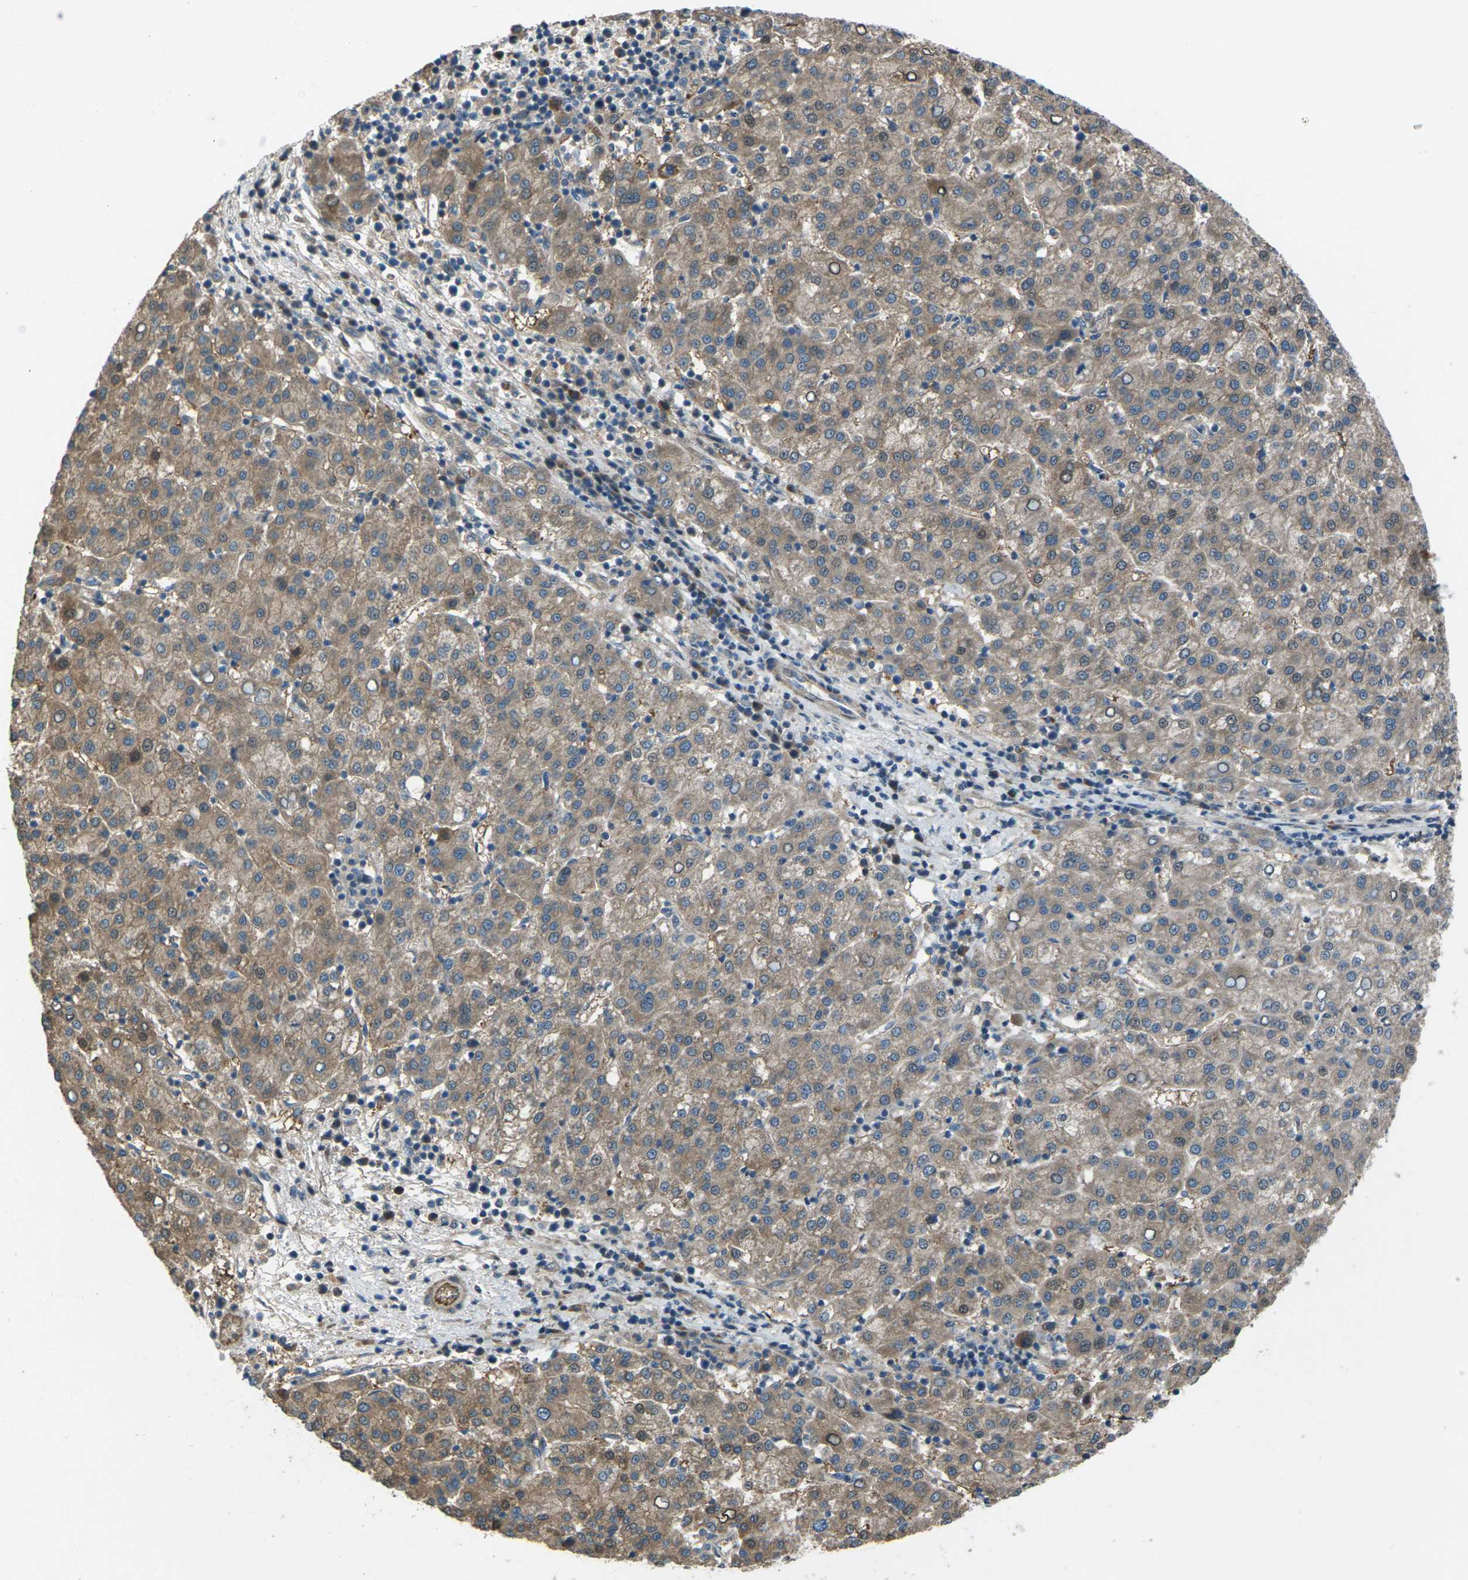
{"staining": {"intensity": "moderate", "quantity": ">75%", "location": "cytoplasmic/membranous"}, "tissue": "liver cancer", "cell_type": "Tumor cells", "image_type": "cancer", "snomed": [{"axis": "morphology", "description": "Carcinoma, Hepatocellular, NOS"}, {"axis": "topography", "description": "Liver"}], "caption": "High-power microscopy captured an immunohistochemistry photomicrograph of liver cancer, revealing moderate cytoplasmic/membranous positivity in approximately >75% of tumor cells. The staining is performed using DAB (3,3'-diaminobenzidine) brown chromogen to label protein expression. The nuclei are counter-stained blue using hematoxylin.", "gene": "EDNRA", "patient": {"sex": "female", "age": 58}}